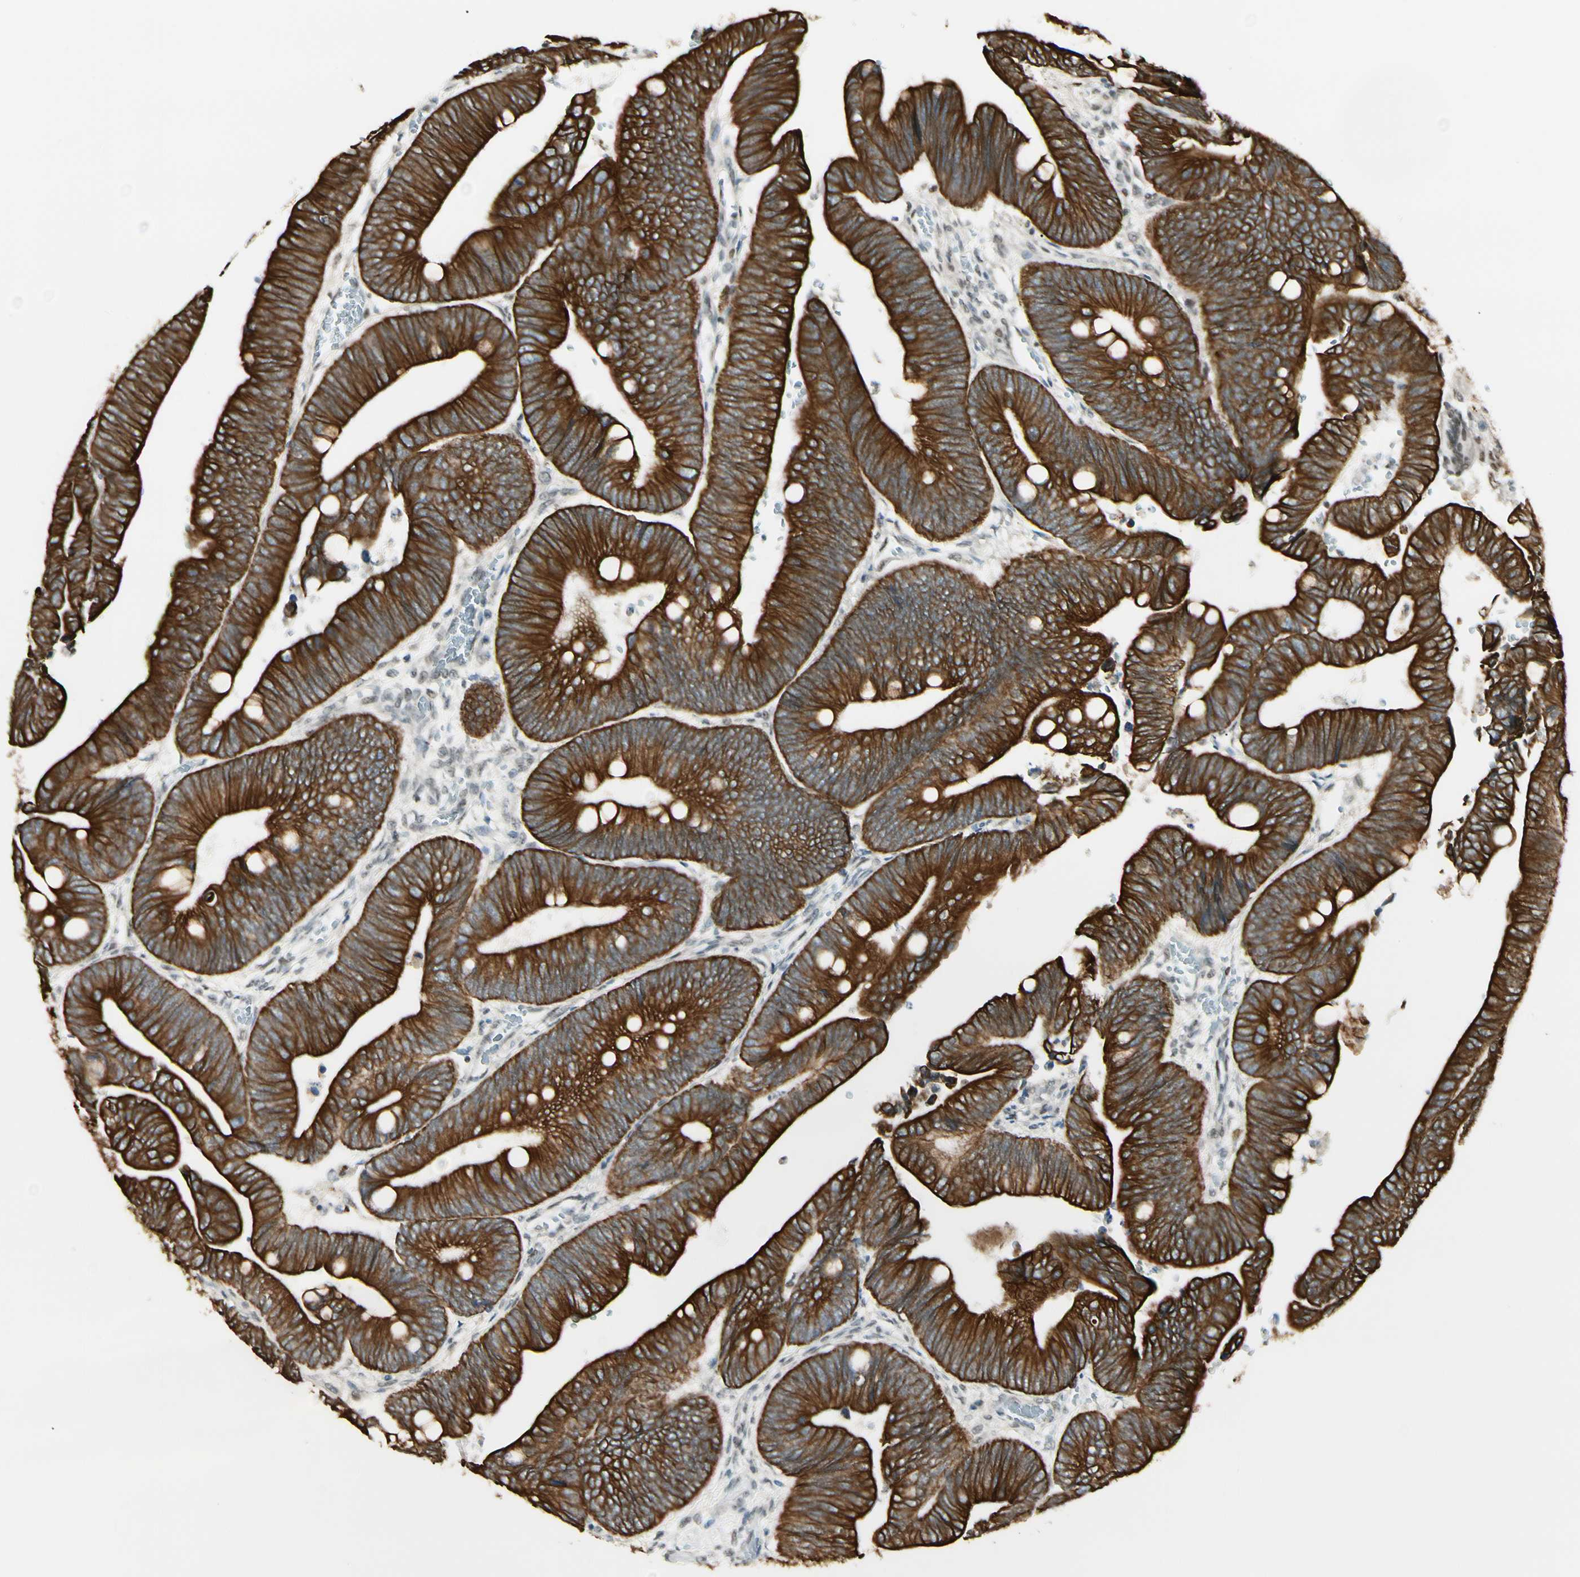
{"staining": {"intensity": "strong", "quantity": ">75%", "location": "cytoplasmic/membranous"}, "tissue": "colorectal cancer", "cell_type": "Tumor cells", "image_type": "cancer", "snomed": [{"axis": "morphology", "description": "Normal tissue, NOS"}, {"axis": "morphology", "description": "Adenocarcinoma, NOS"}, {"axis": "topography", "description": "Rectum"}, {"axis": "topography", "description": "Peripheral nerve tissue"}], "caption": "Immunohistochemistry (IHC) of colorectal cancer (adenocarcinoma) displays high levels of strong cytoplasmic/membranous staining in about >75% of tumor cells.", "gene": "ATXN1", "patient": {"sex": "male", "age": 92}}